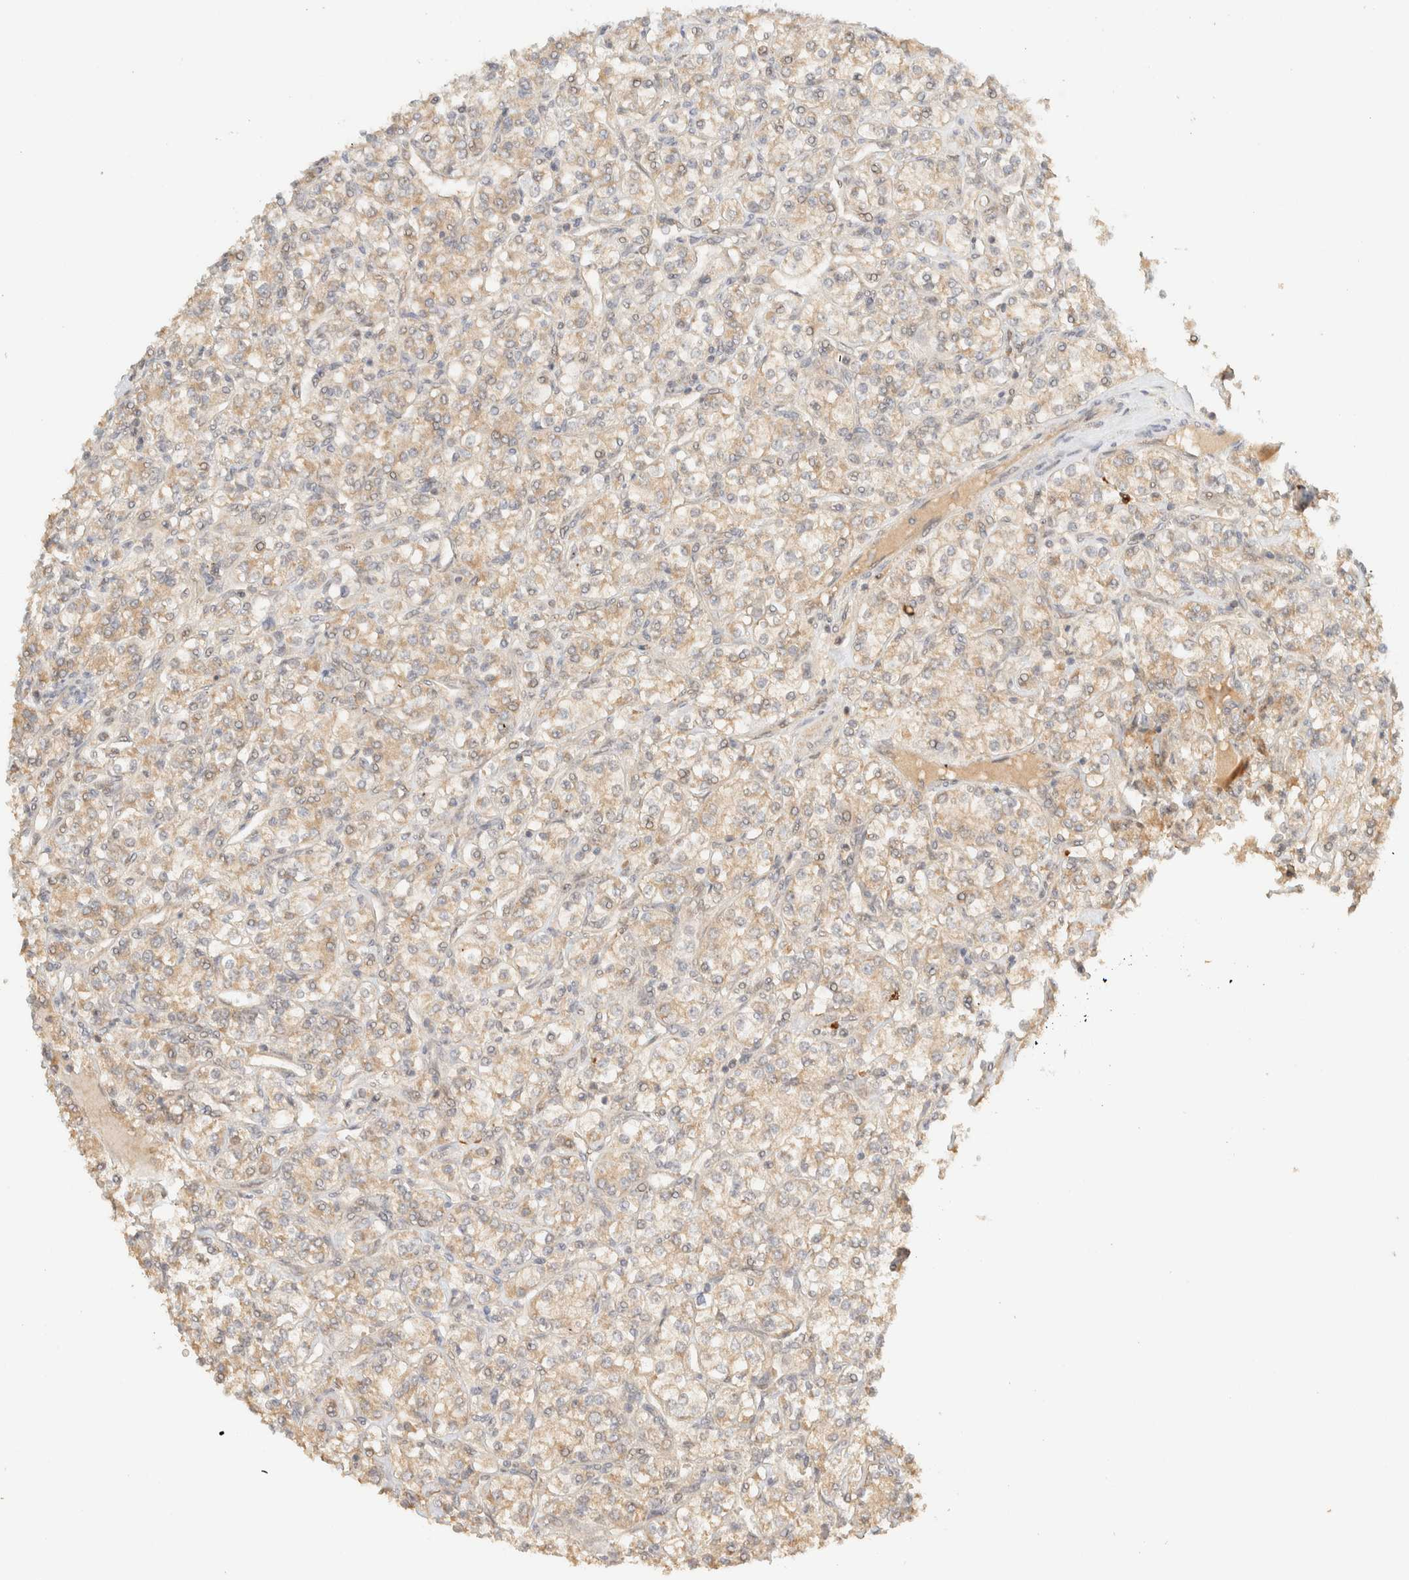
{"staining": {"intensity": "weak", "quantity": "25%-75%", "location": "cytoplasmic/membranous"}, "tissue": "renal cancer", "cell_type": "Tumor cells", "image_type": "cancer", "snomed": [{"axis": "morphology", "description": "Adenocarcinoma, NOS"}, {"axis": "topography", "description": "Kidney"}], "caption": "Weak cytoplasmic/membranous positivity for a protein is present in approximately 25%-75% of tumor cells of renal adenocarcinoma using immunohistochemistry (IHC).", "gene": "ZBTB34", "patient": {"sex": "male", "age": 77}}